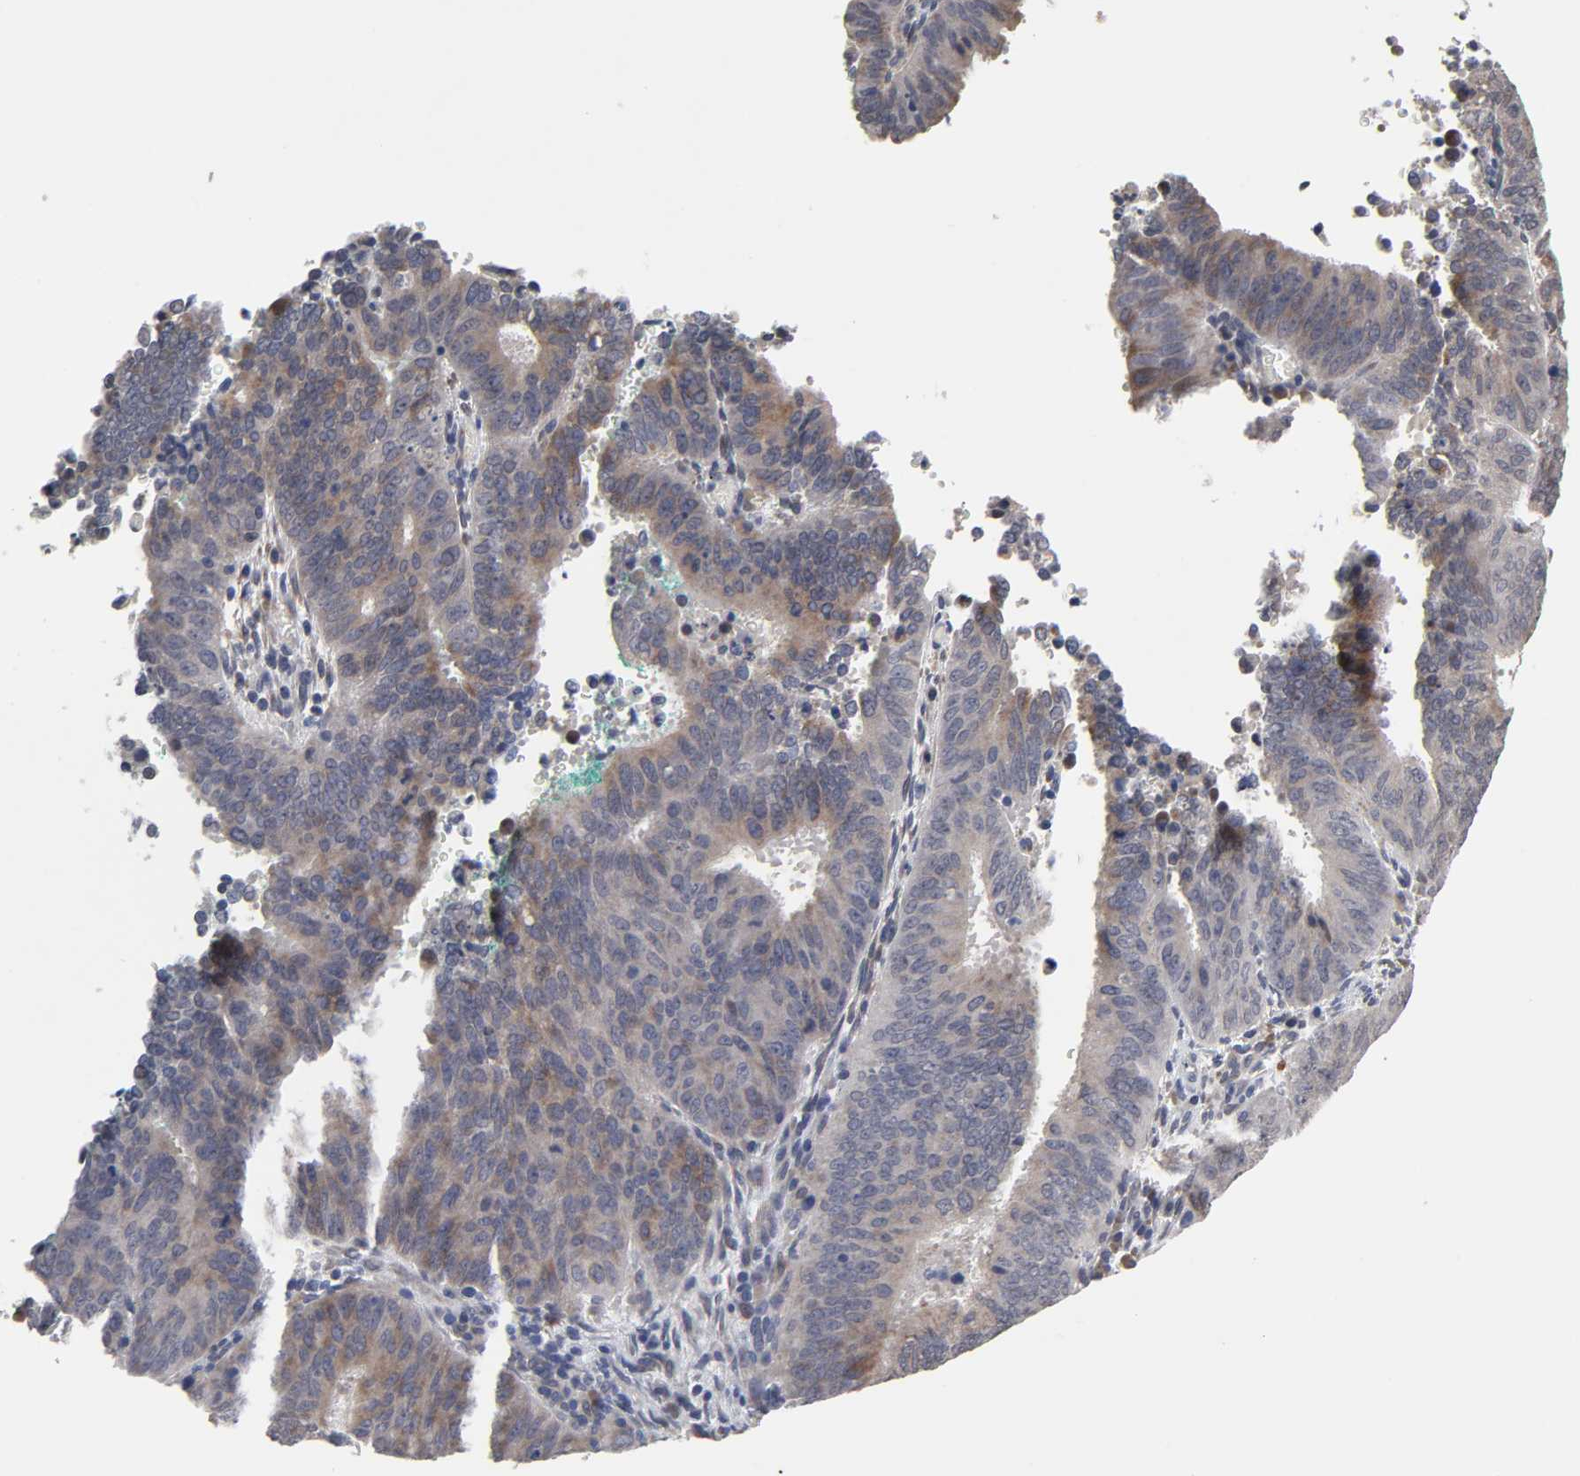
{"staining": {"intensity": "moderate", "quantity": ">75%", "location": "cytoplasmic/membranous,nuclear"}, "tissue": "cervical cancer", "cell_type": "Tumor cells", "image_type": "cancer", "snomed": [{"axis": "morphology", "description": "Adenocarcinoma, NOS"}, {"axis": "topography", "description": "Cervix"}], "caption": "A brown stain shows moderate cytoplasmic/membranous and nuclear staining of a protein in human cervical adenocarcinoma tumor cells.", "gene": "HNF4A", "patient": {"sex": "female", "age": 44}}